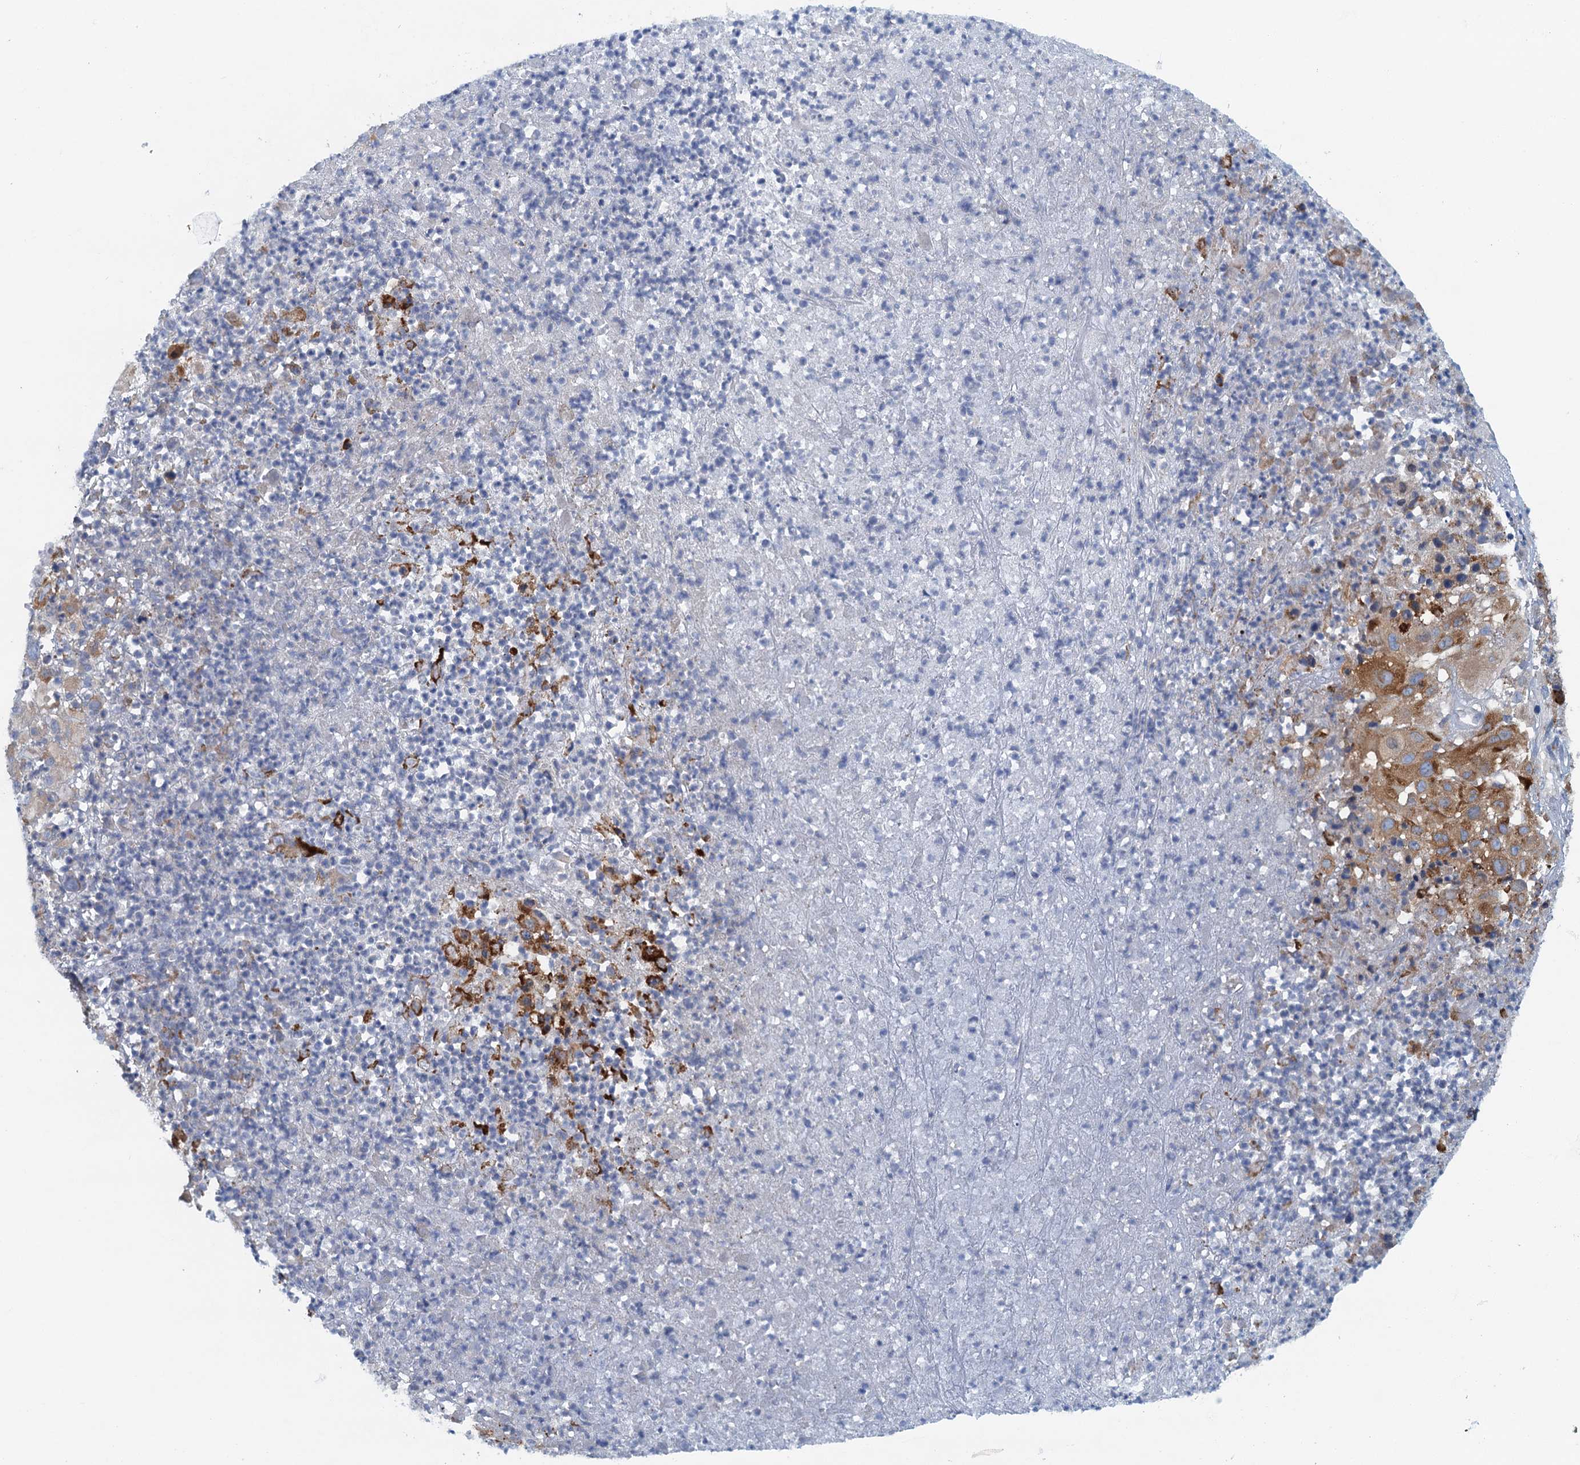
{"staining": {"intensity": "moderate", "quantity": ">75%", "location": "cytoplasmic/membranous"}, "tissue": "melanoma", "cell_type": "Tumor cells", "image_type": "cancer", "snomed": [{"axis": "morphology", "description": "Malignant melanoma, NOS"}, {"axis": "topography", "description": "Skin"}], "caption": "Protein staining by immunohistochemistry displays moderate cytoplasmic/membranous positivity in approximately >75% of tumor cells in melanoma.", "gene": "MYDGF", "patient": {"sex": "male", "age": 73}}